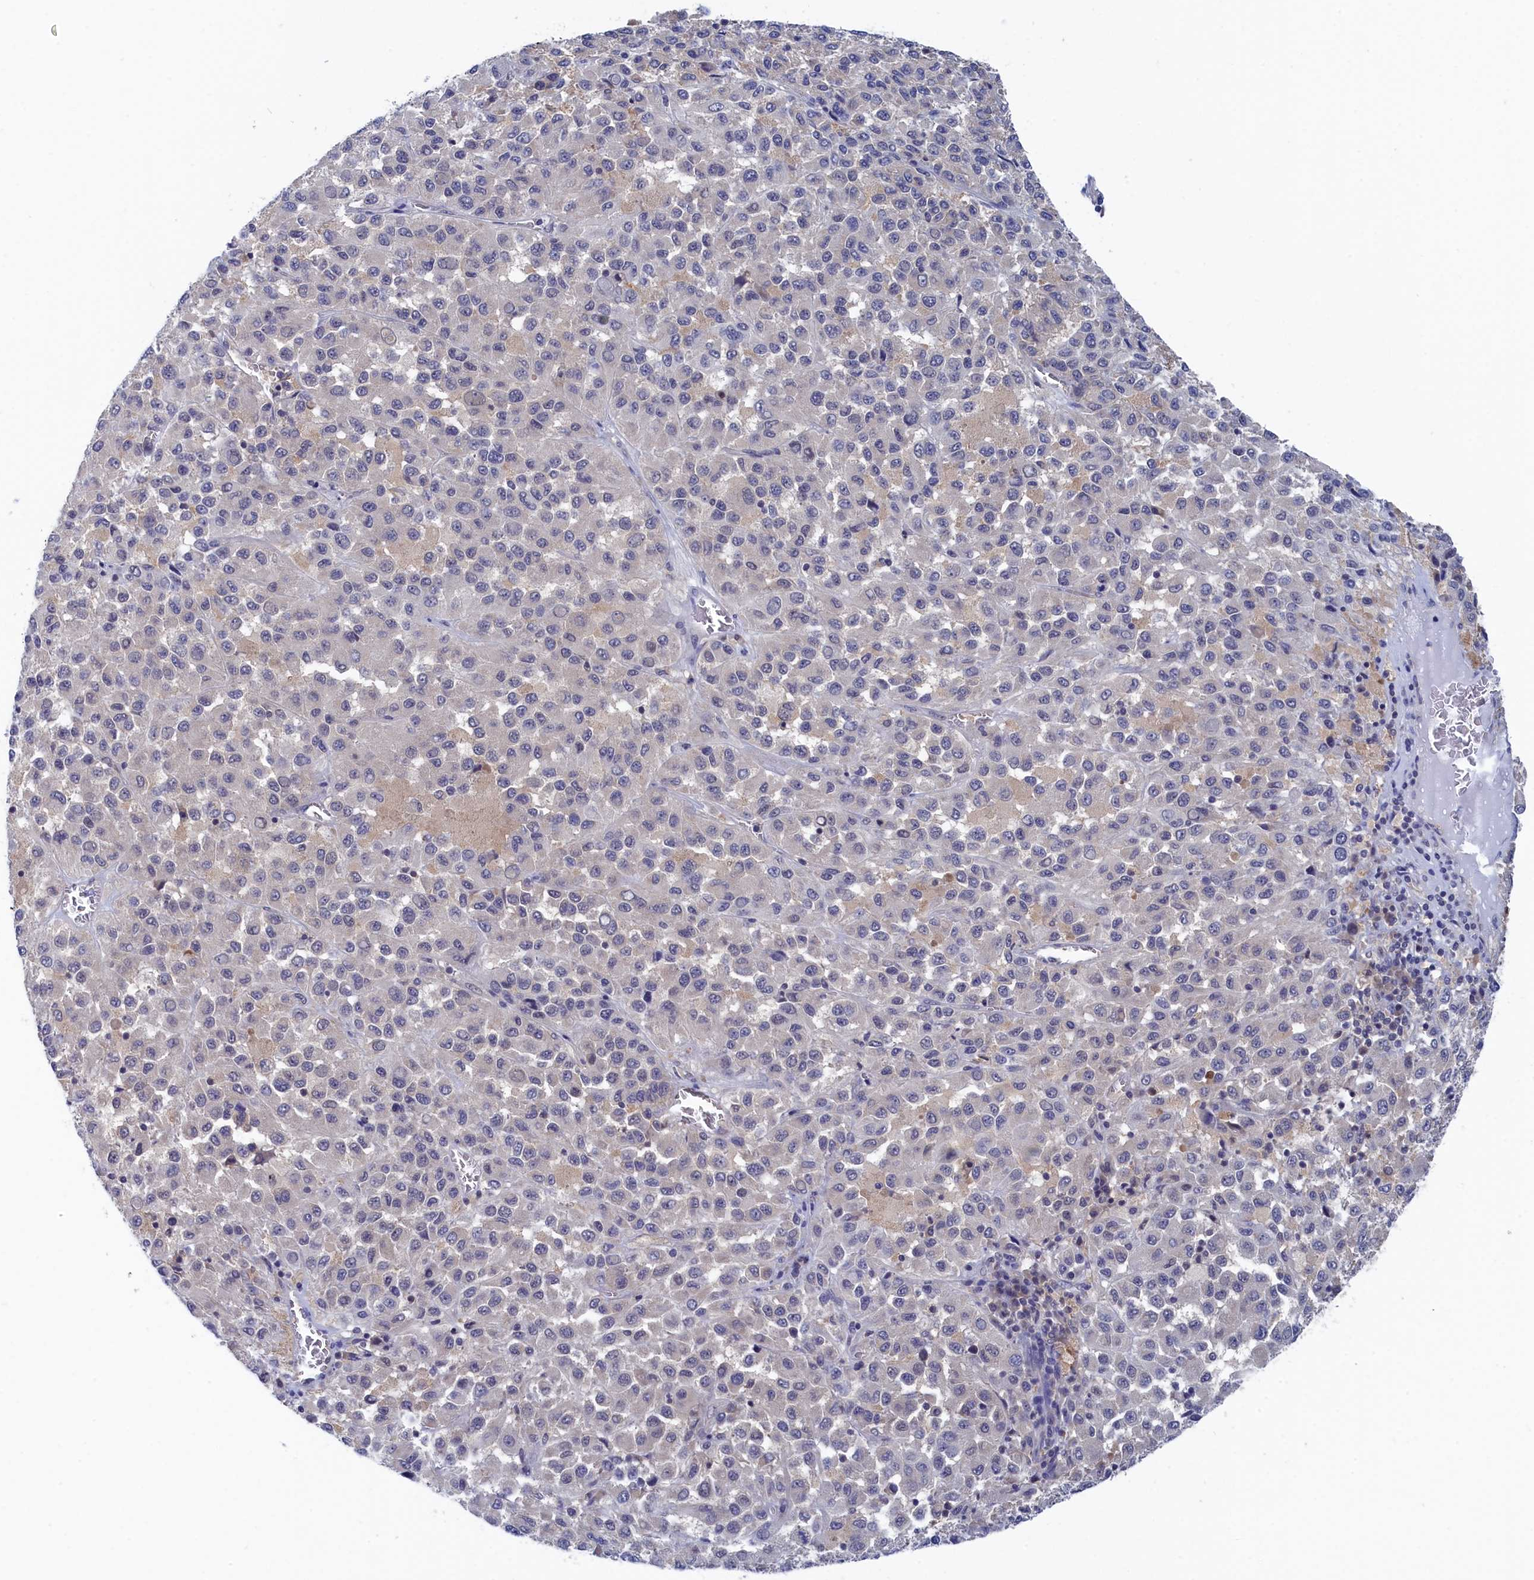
{"staining": {"intensity": "negative", "quantity": "none", "location": "none"}, "tissue": "melanoma", "cell_type": "Tumor cells", "image_type": "cancer", "snomed": [{"axis": "morphology", "description": "Malignant melanoma, Metastatic site"}, {"axis": "topography", "description": "Lung"}], "caption": "A high-resolution image shows immunohistochemistry staining of melanoma, which demonstrates no significant positivity in tumor cells.", "gene": "PGP", "patient": {"sex": "male", "age": 64}}